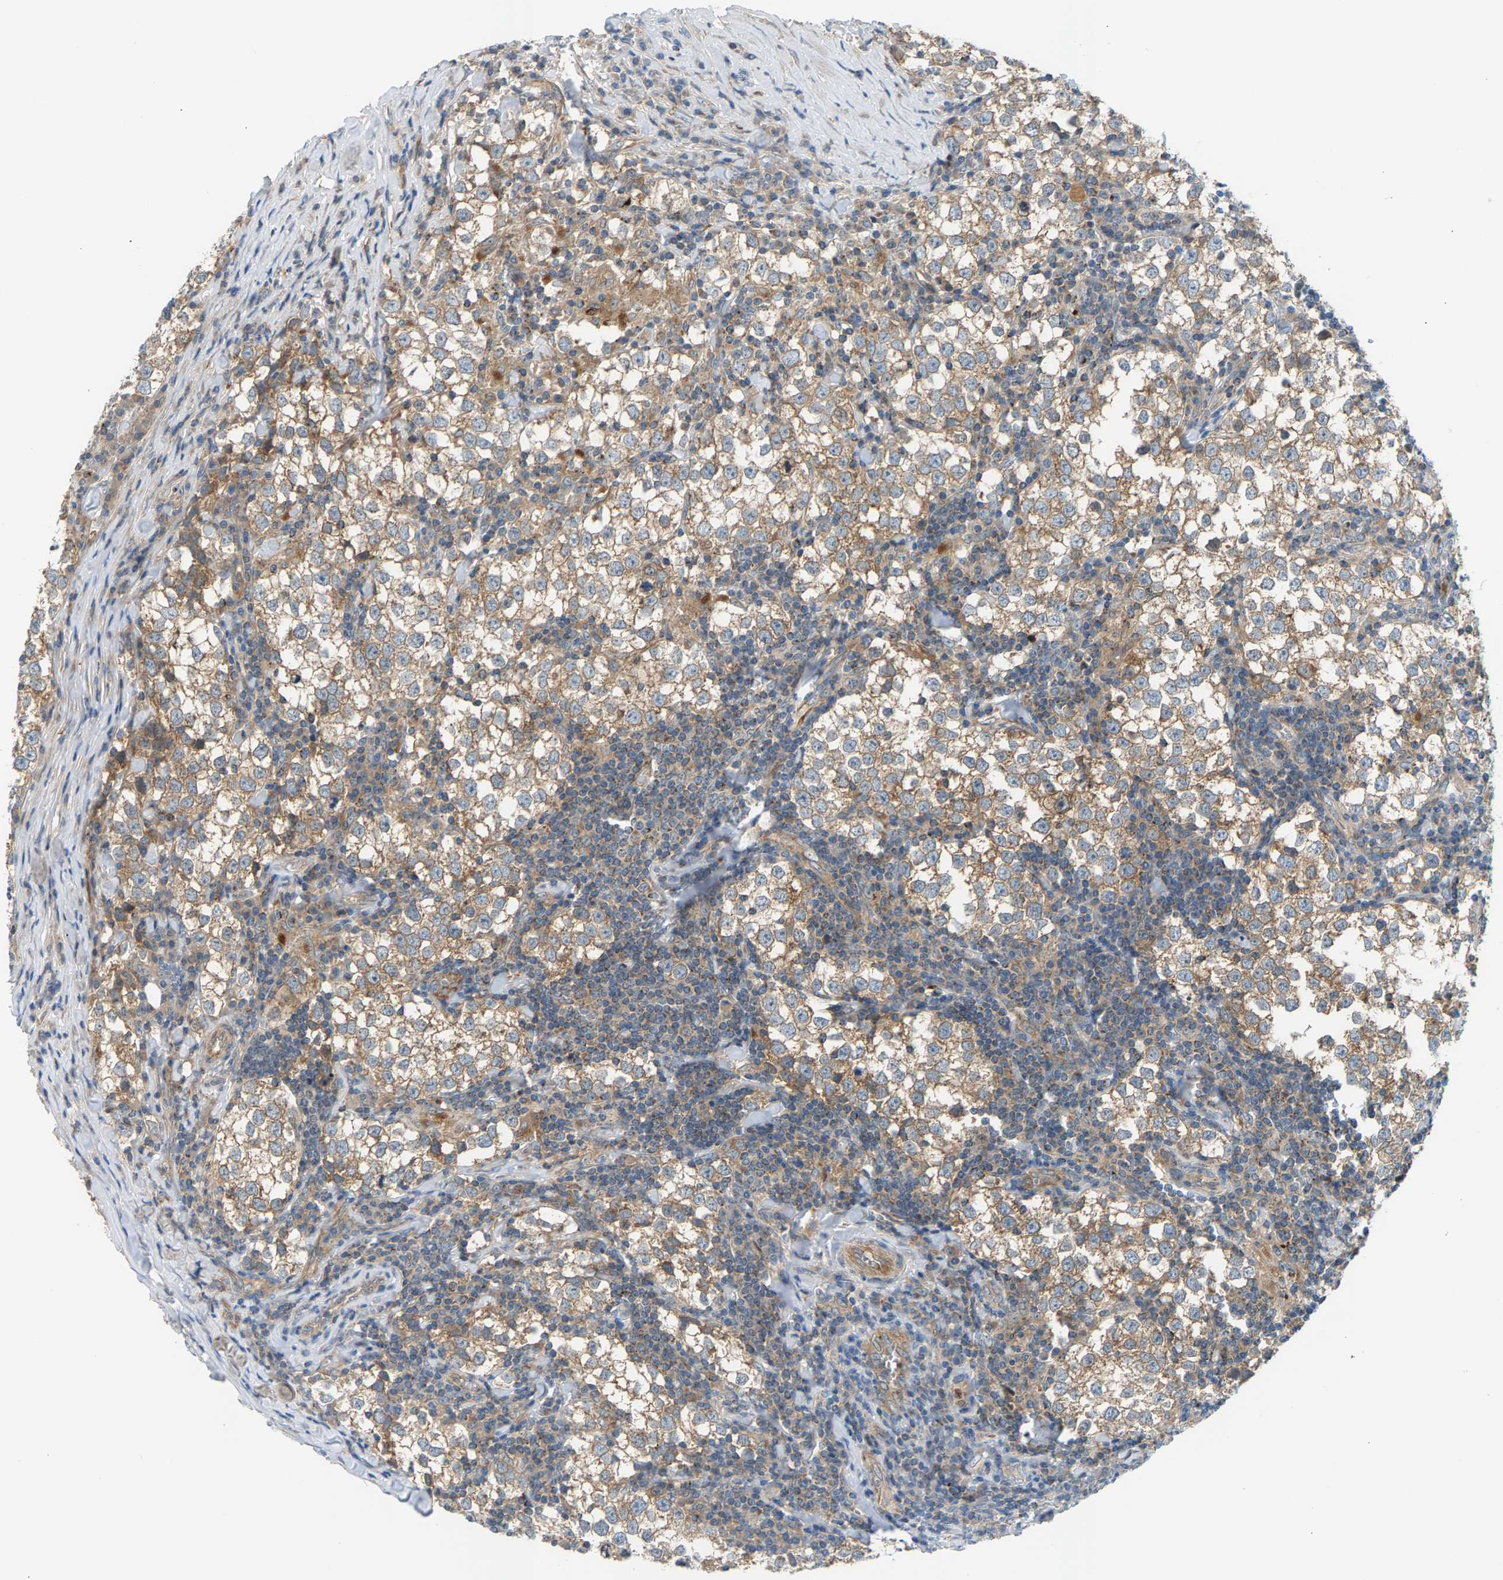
{"staining": {"intensity": "moderate", "quantity": ">75%", "location": "cytoplasmic/membranous"}, "tissue": "testis cancer", "cell_type": "Tumor cells", "image_type": "cancer", "snomed": [{"axis": "morphology", "description": "Seminoma, NOS"}, {"axis": "morphology", "description": "Carcinoma, Embryonal, NOS"}, {"axis": "topography", "description": "Testis"}], "caption": "Embryonal carcinoma (testis) tissue displays moderate cytoplasmic/membranous expression in approximately >75% of tumor cells, visualized by immunohistochemistry.", "gene": "PDCL", "patient": {"sex": "male", "age": 36}}